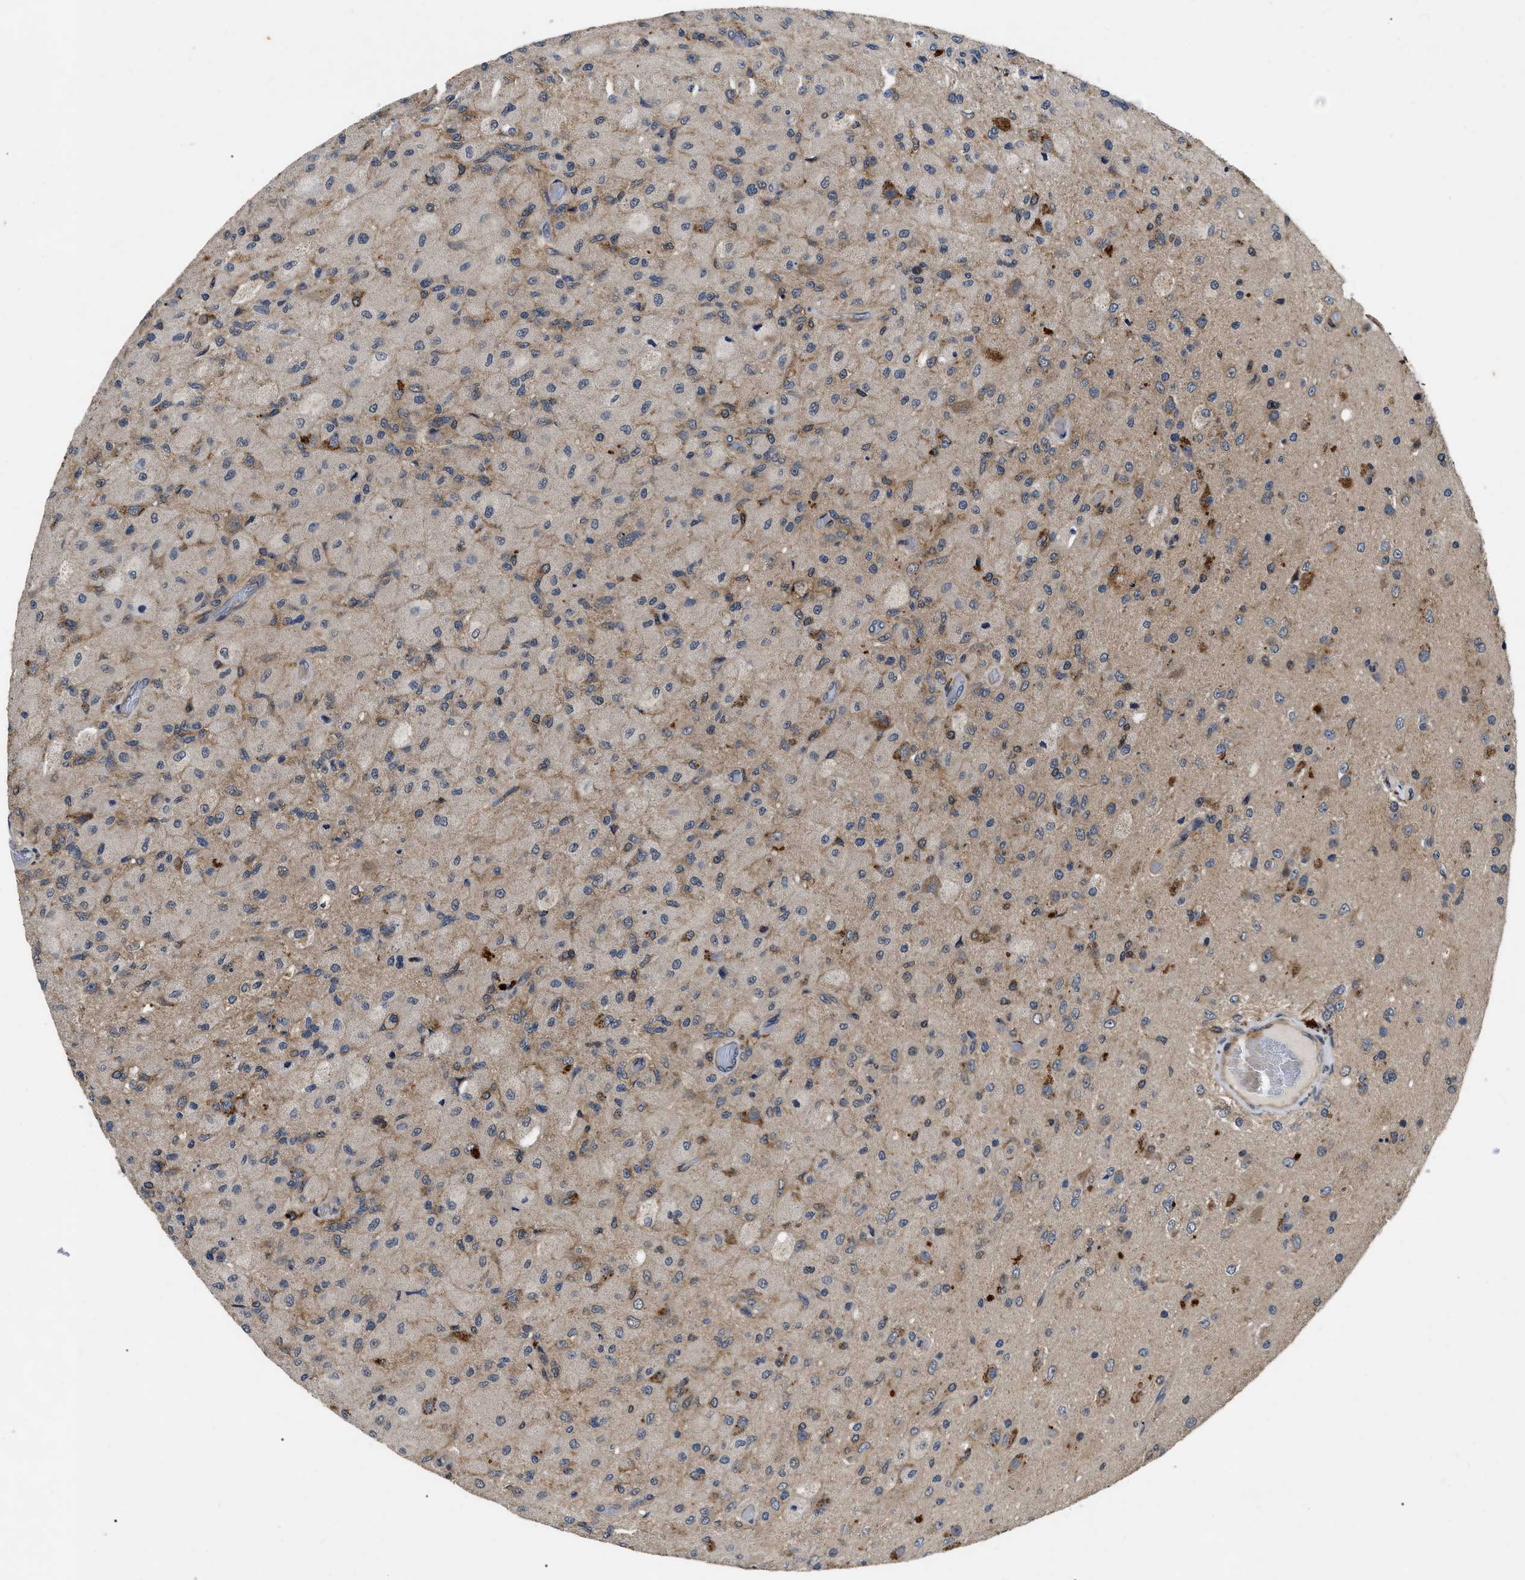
{"staining": {"intensity": "moderate", "quantity": "<25%", "location": "cytoplasmic/membranous"}, "tissue": "glioma", "cell_type": "Tumor cells", "image_type": "cancer", "snomed": [{"axis": "morphology", "description": "Normal tissue, NOS"}, {"axis": "morphology", "description": "Glioma, malignant, High grade"}, {"axis": "topography", "description": "Cerebral cortex"}], "caption": "Tumor cells reveal low levels of moderate cytoplasmic/membranous expression in approximately <25% of cells in malignant glioma (high-grade).", "gene": "PPWD1", "patient": {"sex": "male", "age": 77}}